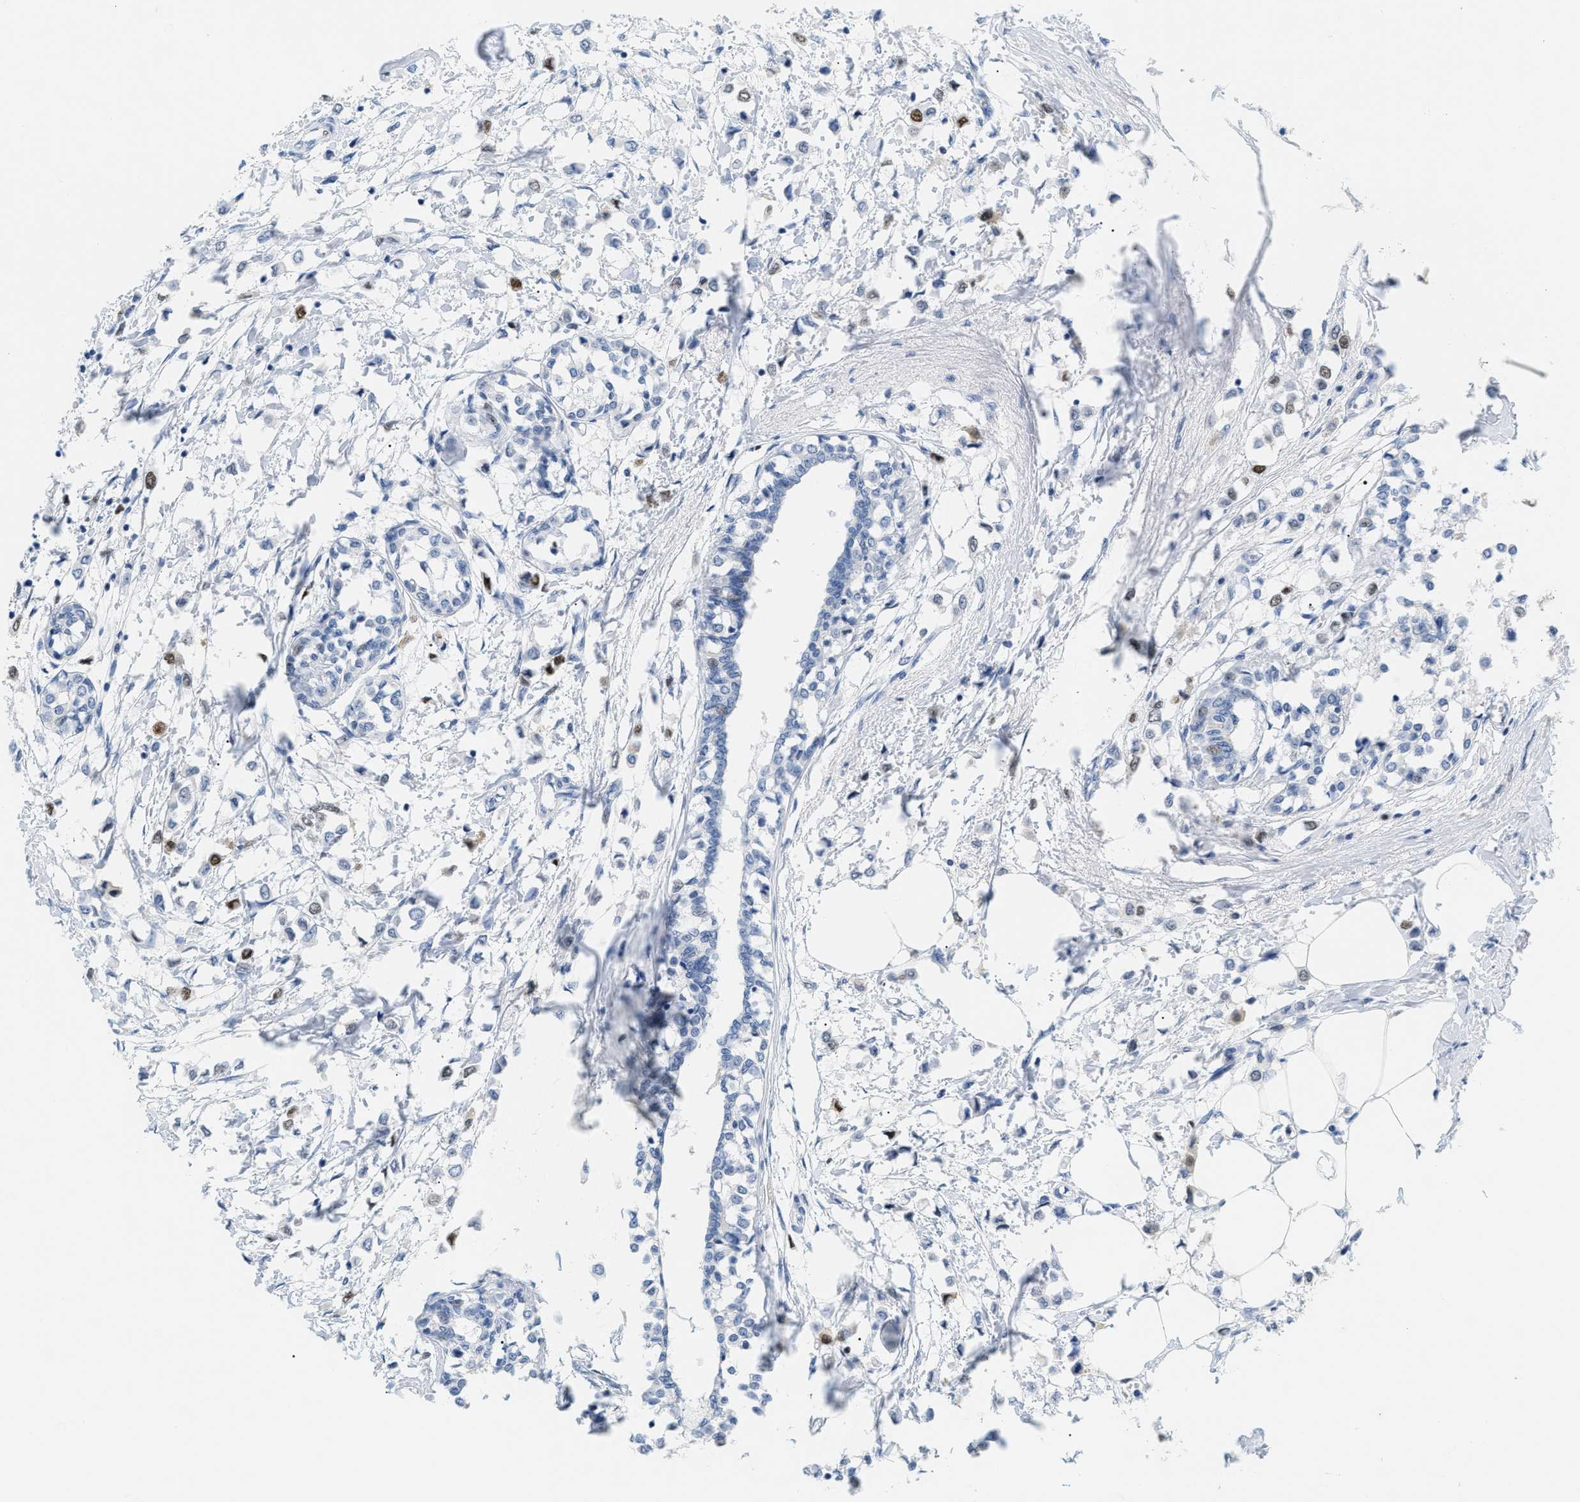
{"staining": {"intensity": "moderate", "quantity": "<25%", "location": "nuclear"}, "tissue": "breast cancer", "cell_type": "Tumor cells", "image_type": "cancer", "snomed": [{"axis": "morphology", "description": "Lobular carcinoma"}, {"axis": "topography", "description": "Breast"}], "caption": "Lobular carcinoma (breast) stained with a protein marker shows moderate staining in tumor cells.", "gene": "MCM7", "patient": {"sex": "female", "age": 51}}